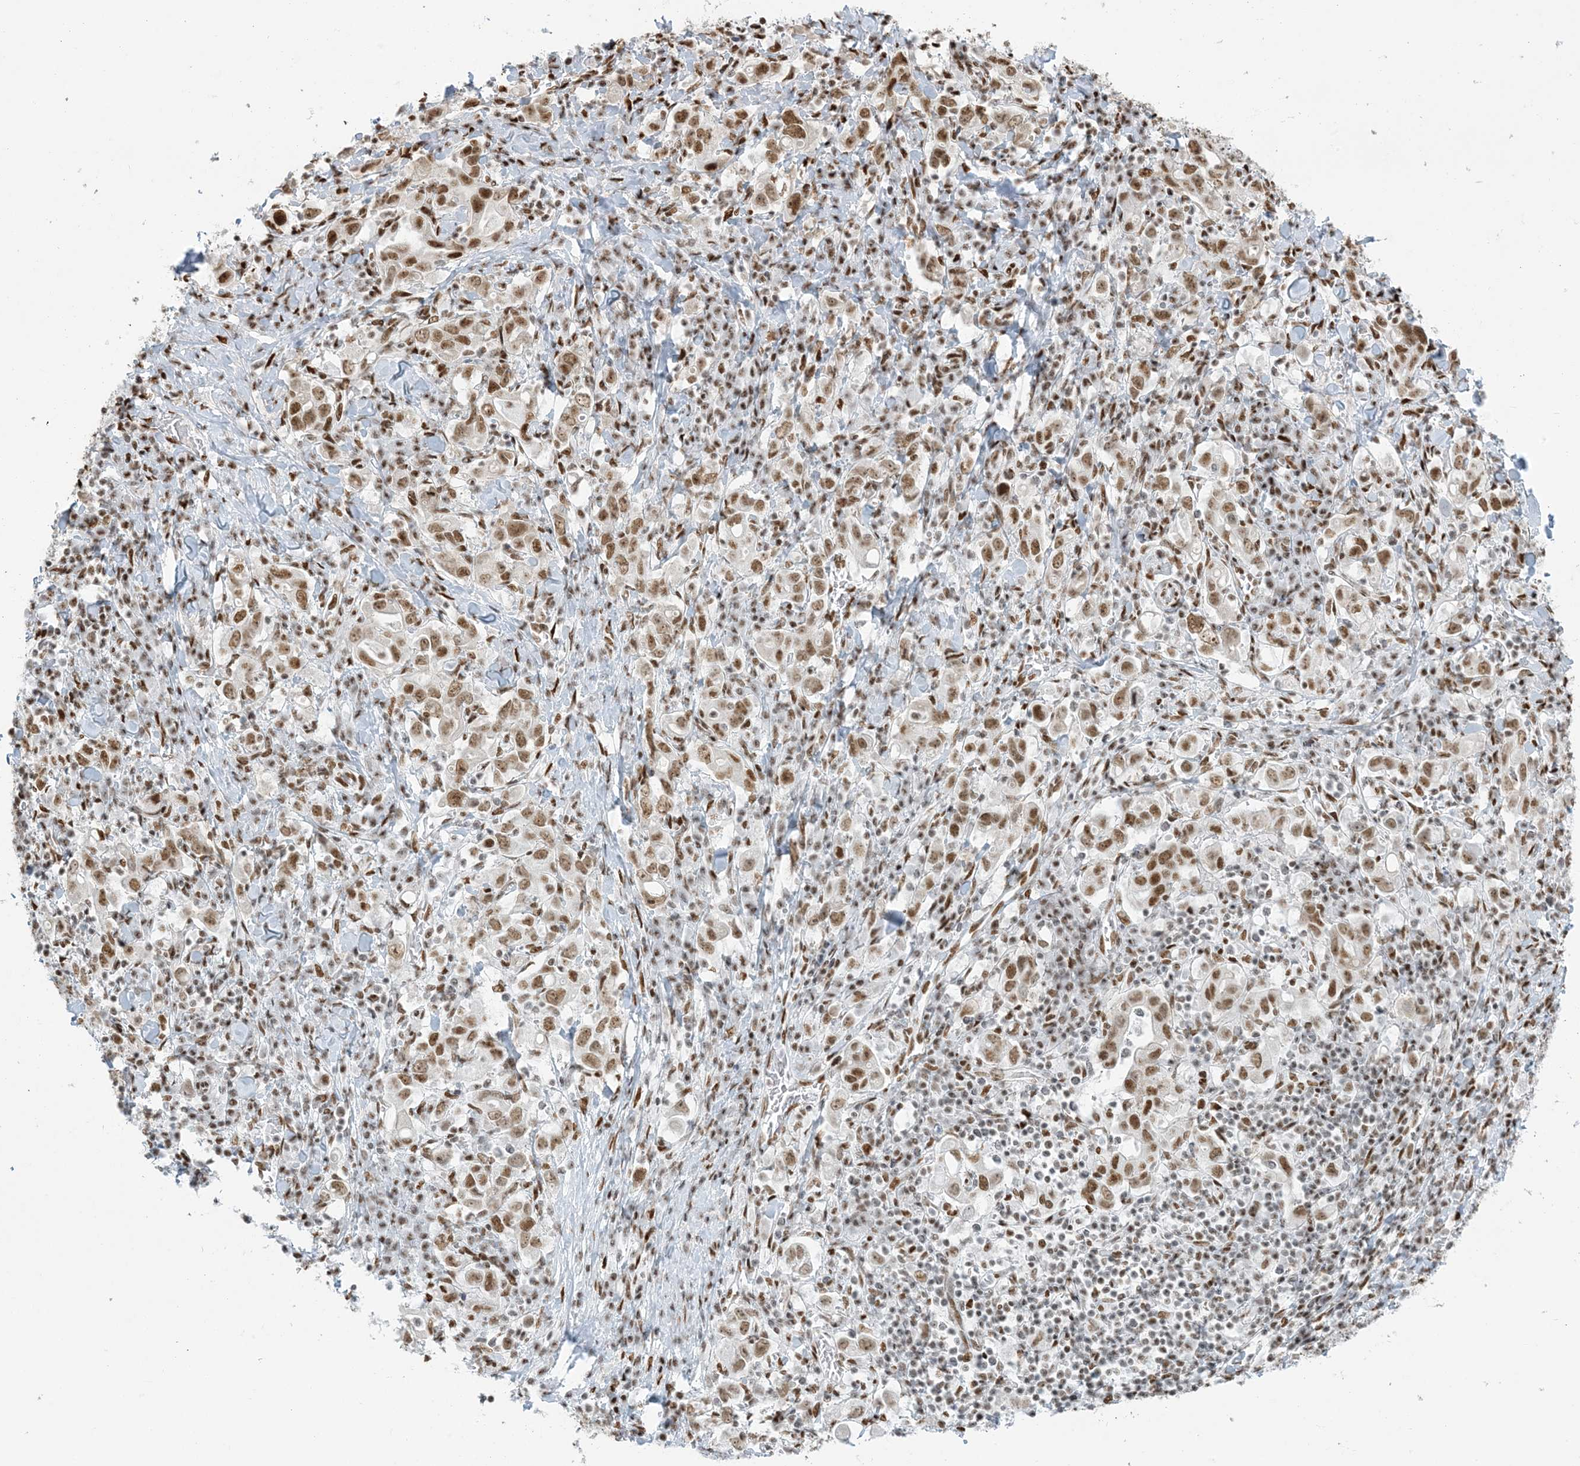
{"staining": {"intensity": "moderate", "quantity": ">75%", "location": "nuclear"}, "tissue": "stomach cancer", "cell_type": "Tumor cells", "image_type": "cancer", "snomed": [{"axis": "morphology", "description": "Adenocarcinoma, NOS"}, {"axis": "topography", "description": "Stomach, upper"}], "caption": "Brown immunohistochemical staining in human stomach adenocarcinoma shows moderate nuclear expression in approximately >75% of tumor cells. Immunohistochemistry stains the protein in brown and the nuclei are stained blue.", "gene": "STAG1", "patient": {"sex": "male", "age": 62}}